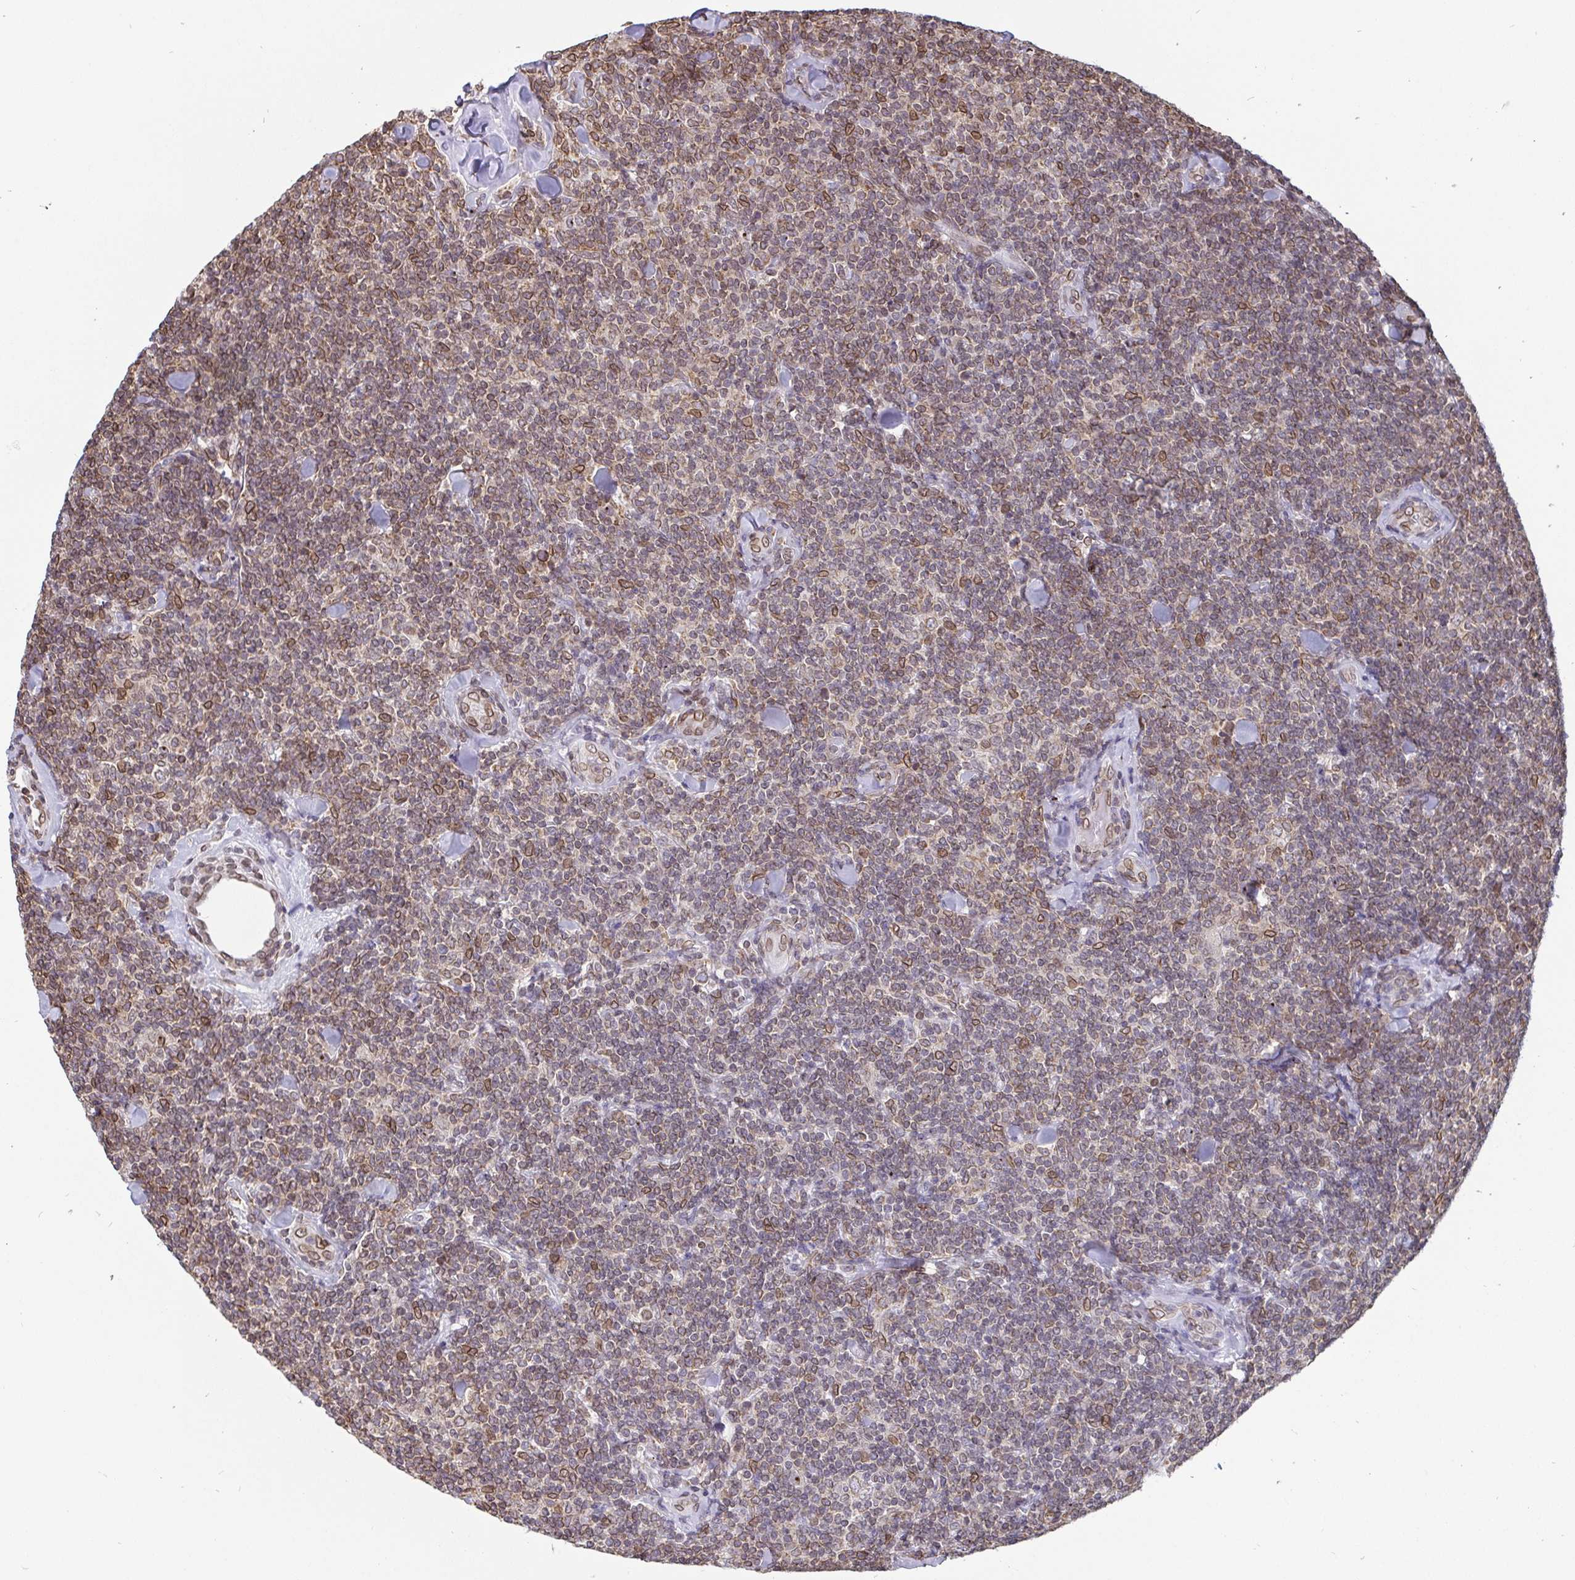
{"staining": {"intensity": "weak", "quantity": "<25%", "location": "cytoplasmic/membranous,nuclear"}, "tissue": "lymphoma", "cell_type": "Tumor cells", "image_type": "cancer", "snomed": [{"axis": "morphology", "description": "Malignant lymphoma, non-Hodgkin's type, Low grade"}, {"axis": "topography", "description": "Lymph node"}], "caption": "Immunohistochemistry (IHC) photomicrograph of neoplastic tissue: human malignant lymphoma, non-Hodgkin's type (low-grade) stained with DAB (3,3'-diaminobenzidine) exhibits no significant protein expression in tumor cells.", "gene": "EMD", "patient": {"sex": "female", "age": 56}}